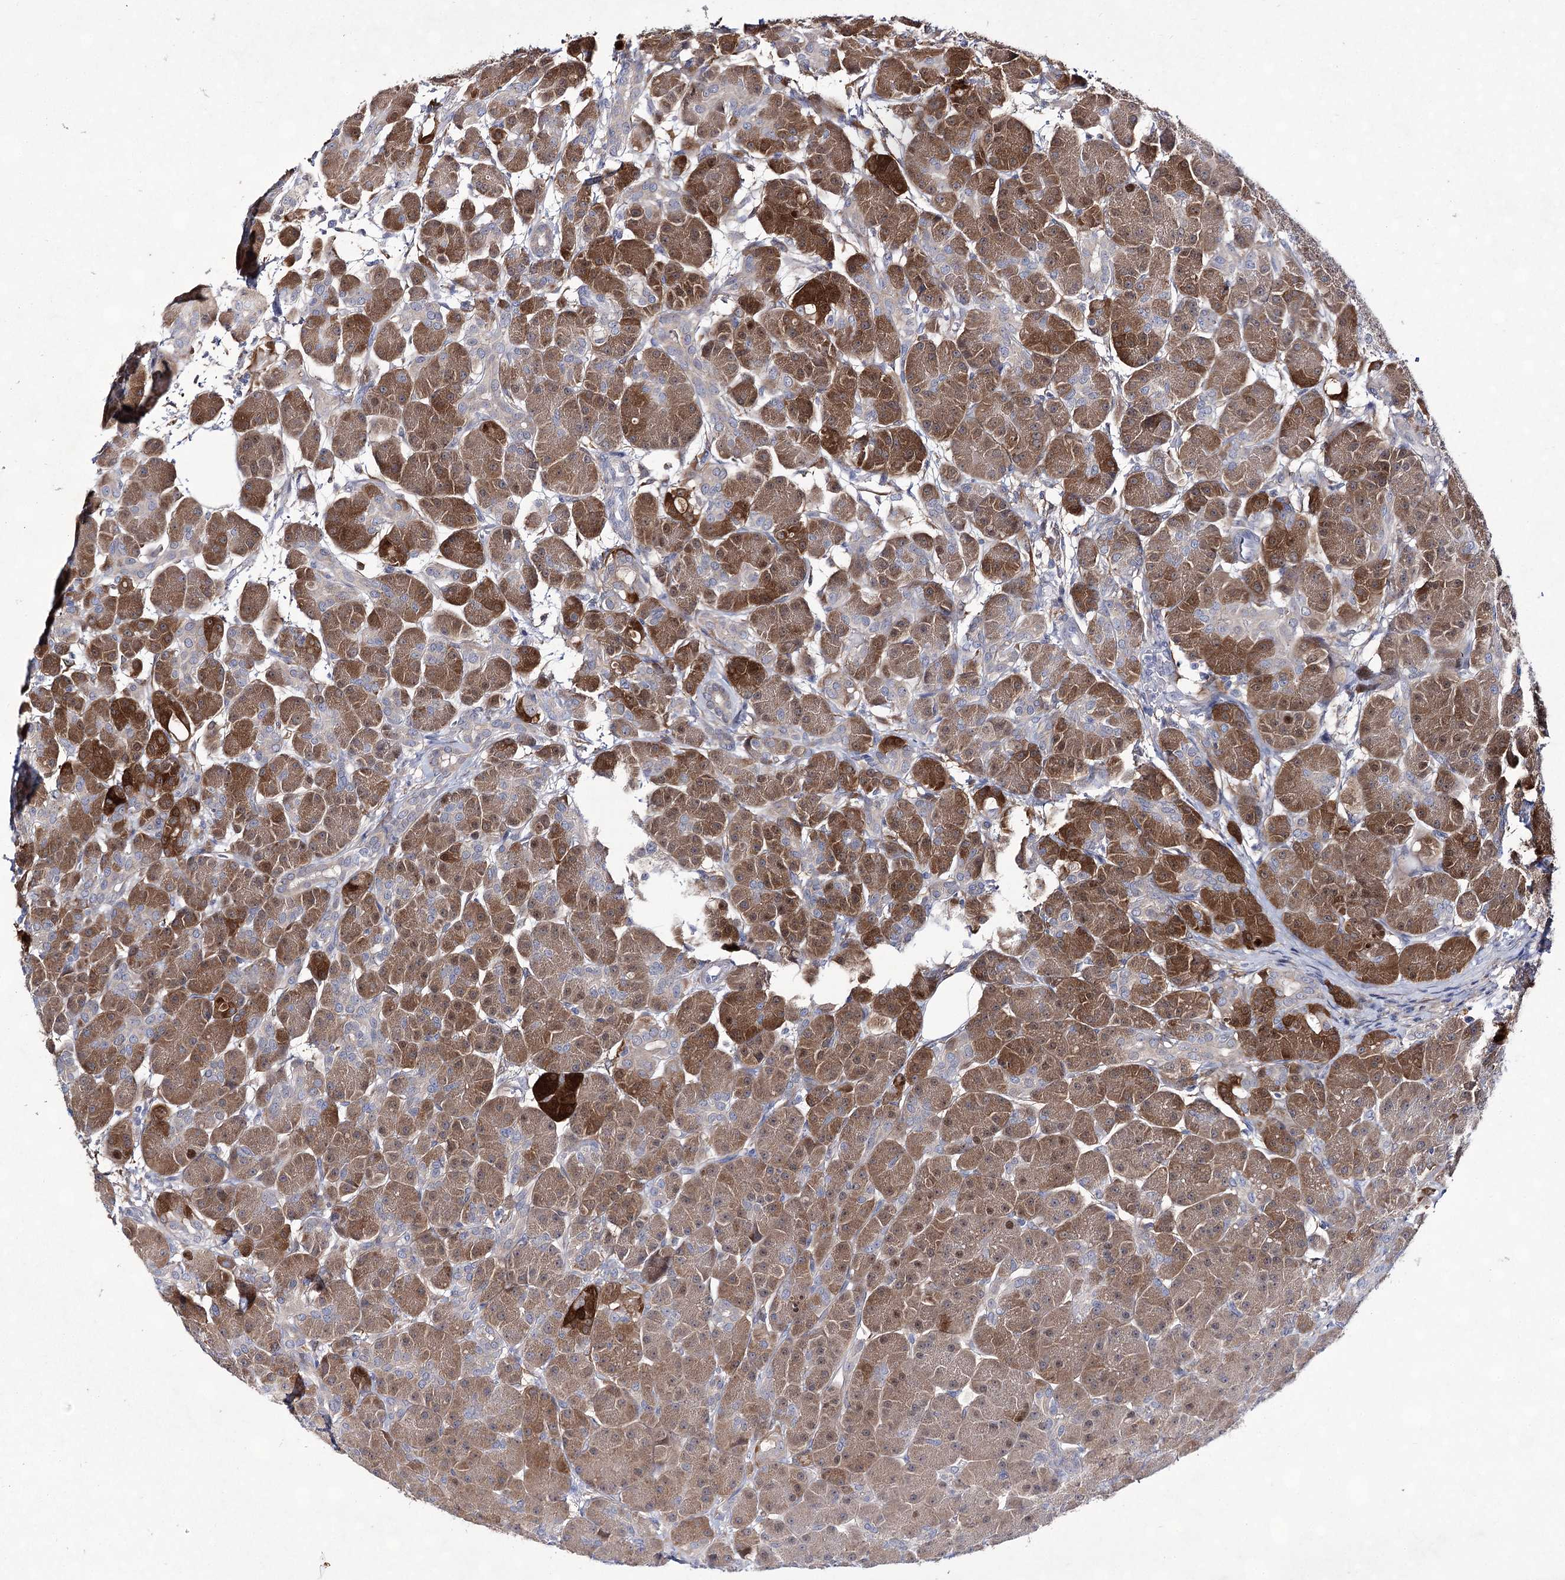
{"staining": {"intensity": "strong", "quantity": ">75%", "location": "cytoplasmic/membranous,nuclear"}, "tissue": "pancreas", "cell_type": "Exocrine glandular cells", "image_type": "normal", "snomed": [{"axis": "morphology", "description": "Normal tissue, NOS"}, {"axis": "topography", "description": "Pancreas"}], "caption": "Immunohistochemical staining of benign human pancreas displays strong cytoplasmic/membranous,nuclear protein expression in approximately >75% of exocrine glandular cells.", "gene": "UGDH", "patient": {"sex": "male", "age": 63}}